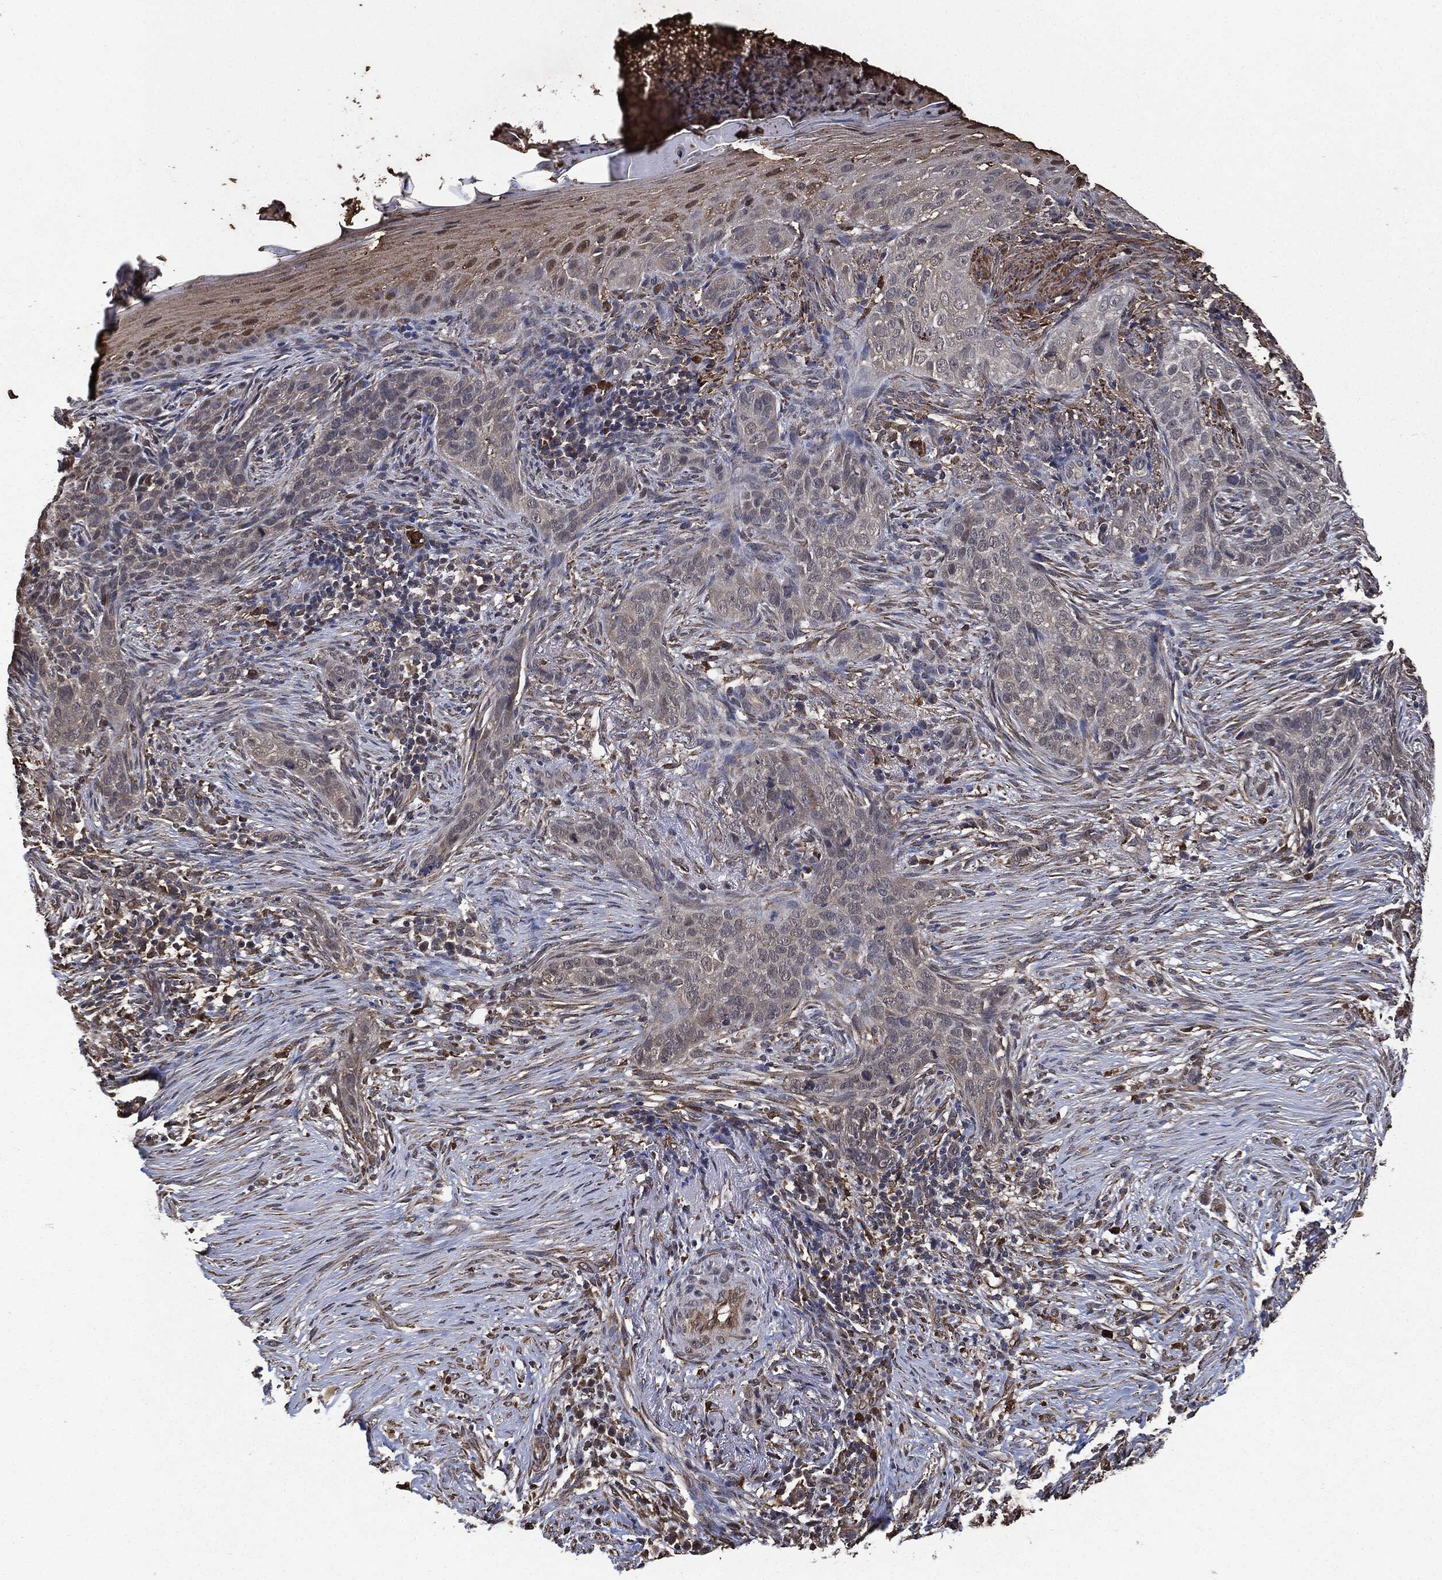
{"staining": {"intensity": "negative", "quantity": "none", "location": "none"}, "tissue": "skin cancer", "cell_type": "Tumor cells", "image_type": "cancer", "snomed": [{"axis": "morphology", "description": "Squamous cell carcinoma, NOS"}, {"axis": "topography", "description": "Skin"}], "caption": "A histopathology image of human skin cancer is negative for staining in tumor cells. (Brightfield microscopy of DAB (3,3'-diaminobenzidine) immunohistochemistry at high magnification).", "gene": "S100A9", "patient": {"sex": "male", "age": 88}}